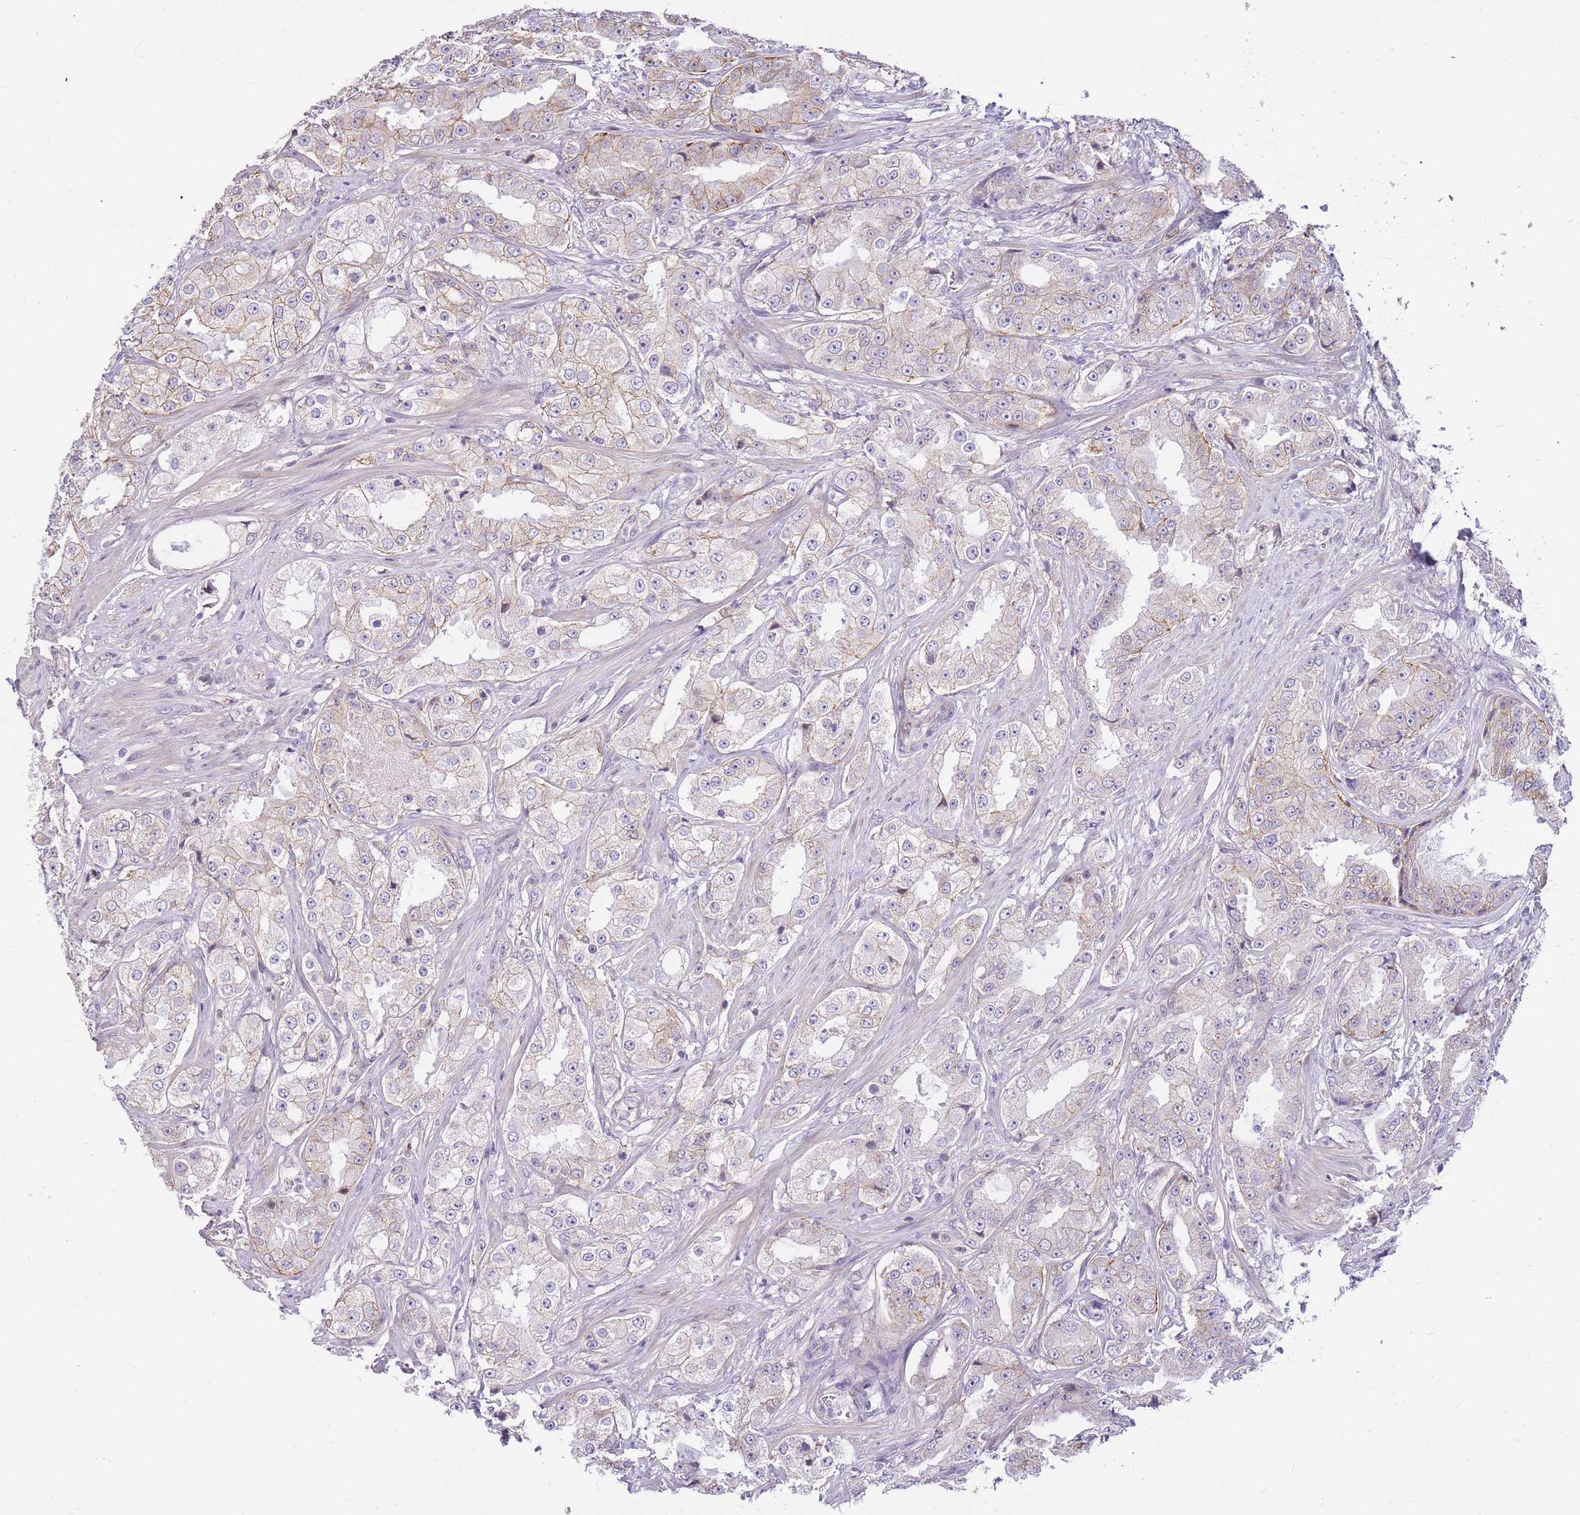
{"staining": {"intensity": "weak", "quantity": "<25%", "location": "cytoplasmic/membranous"}, "tissue": "prostate cancer", "cell_type": "Tumor cells", "image_type": "cancer", "snomed": [{"axis": "morphology", "description": "Adenocarcinoma, High grade"}, {"axis": "topography", "description": "Prostate"}], "caption": "Image shows no protein positivity in tumor cells of prostate cancer (adenocarcinoma (high-grade)) tissue. The staining was performed using DAB to visualize the protein expression in brown, while the nuclei were stained in blue with hematoxylin (Magnification: 20x).", "gene": "CLBA1", "patient": {"sex": "male", "age": 73}}